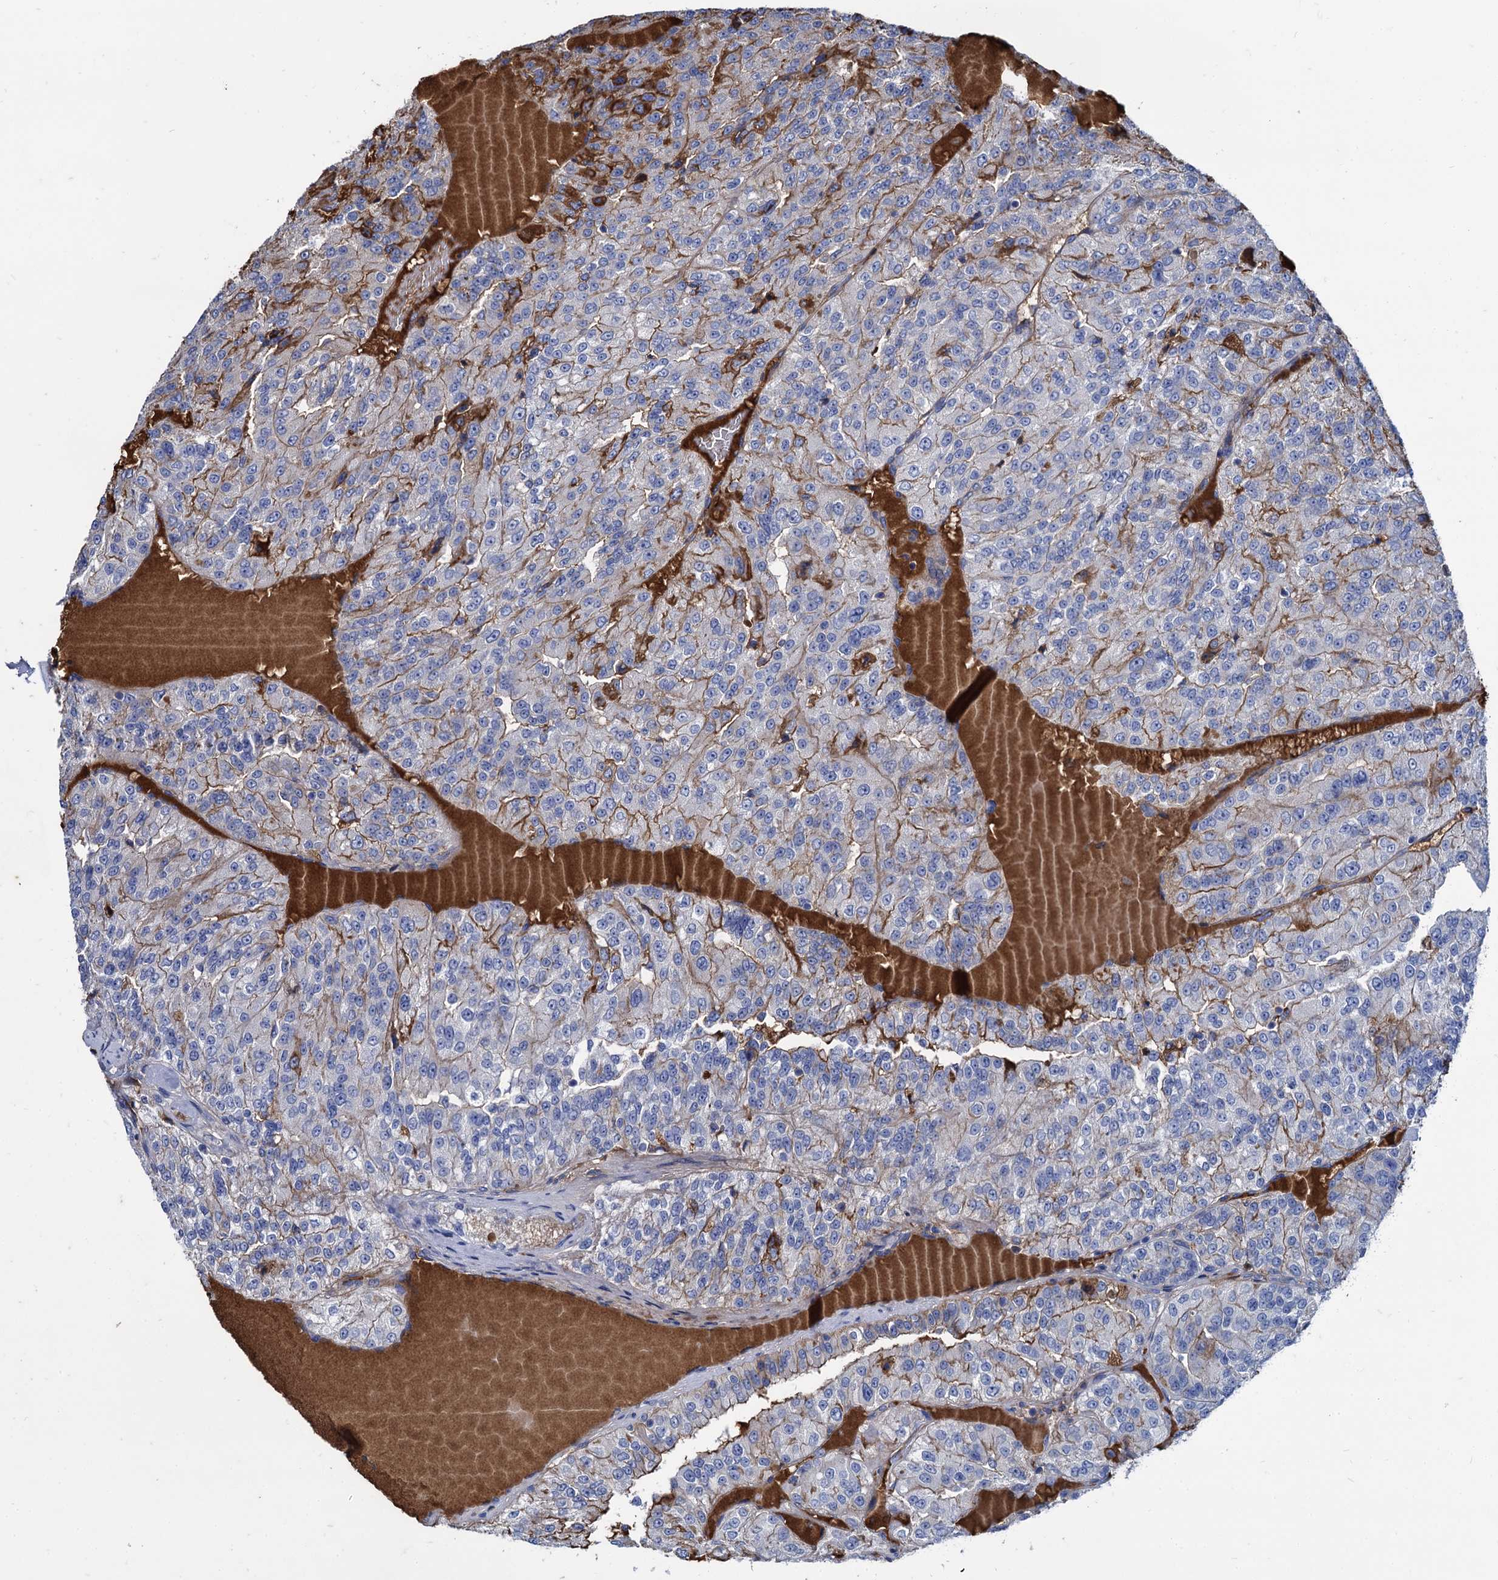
{"staining": {"intensity": "weak", "quantity": "<25%", "location": "cytoplasmic/membranous"}, "tissue": "renal cancer", "cell_type": "Tumor cells", "image_type": "cancer", "snomed": [{"axis": "morphology", "description": "Adenocarcinoma, NOS"}, {"axis": "topography", "description": "Kidney"}], "caption": "This is an IHC image of renal cancer (adenocarcinoma). There is no staining in tumor cells.", "gene": "TMEM72", "patient": {"sex": "female", "age": 63}}